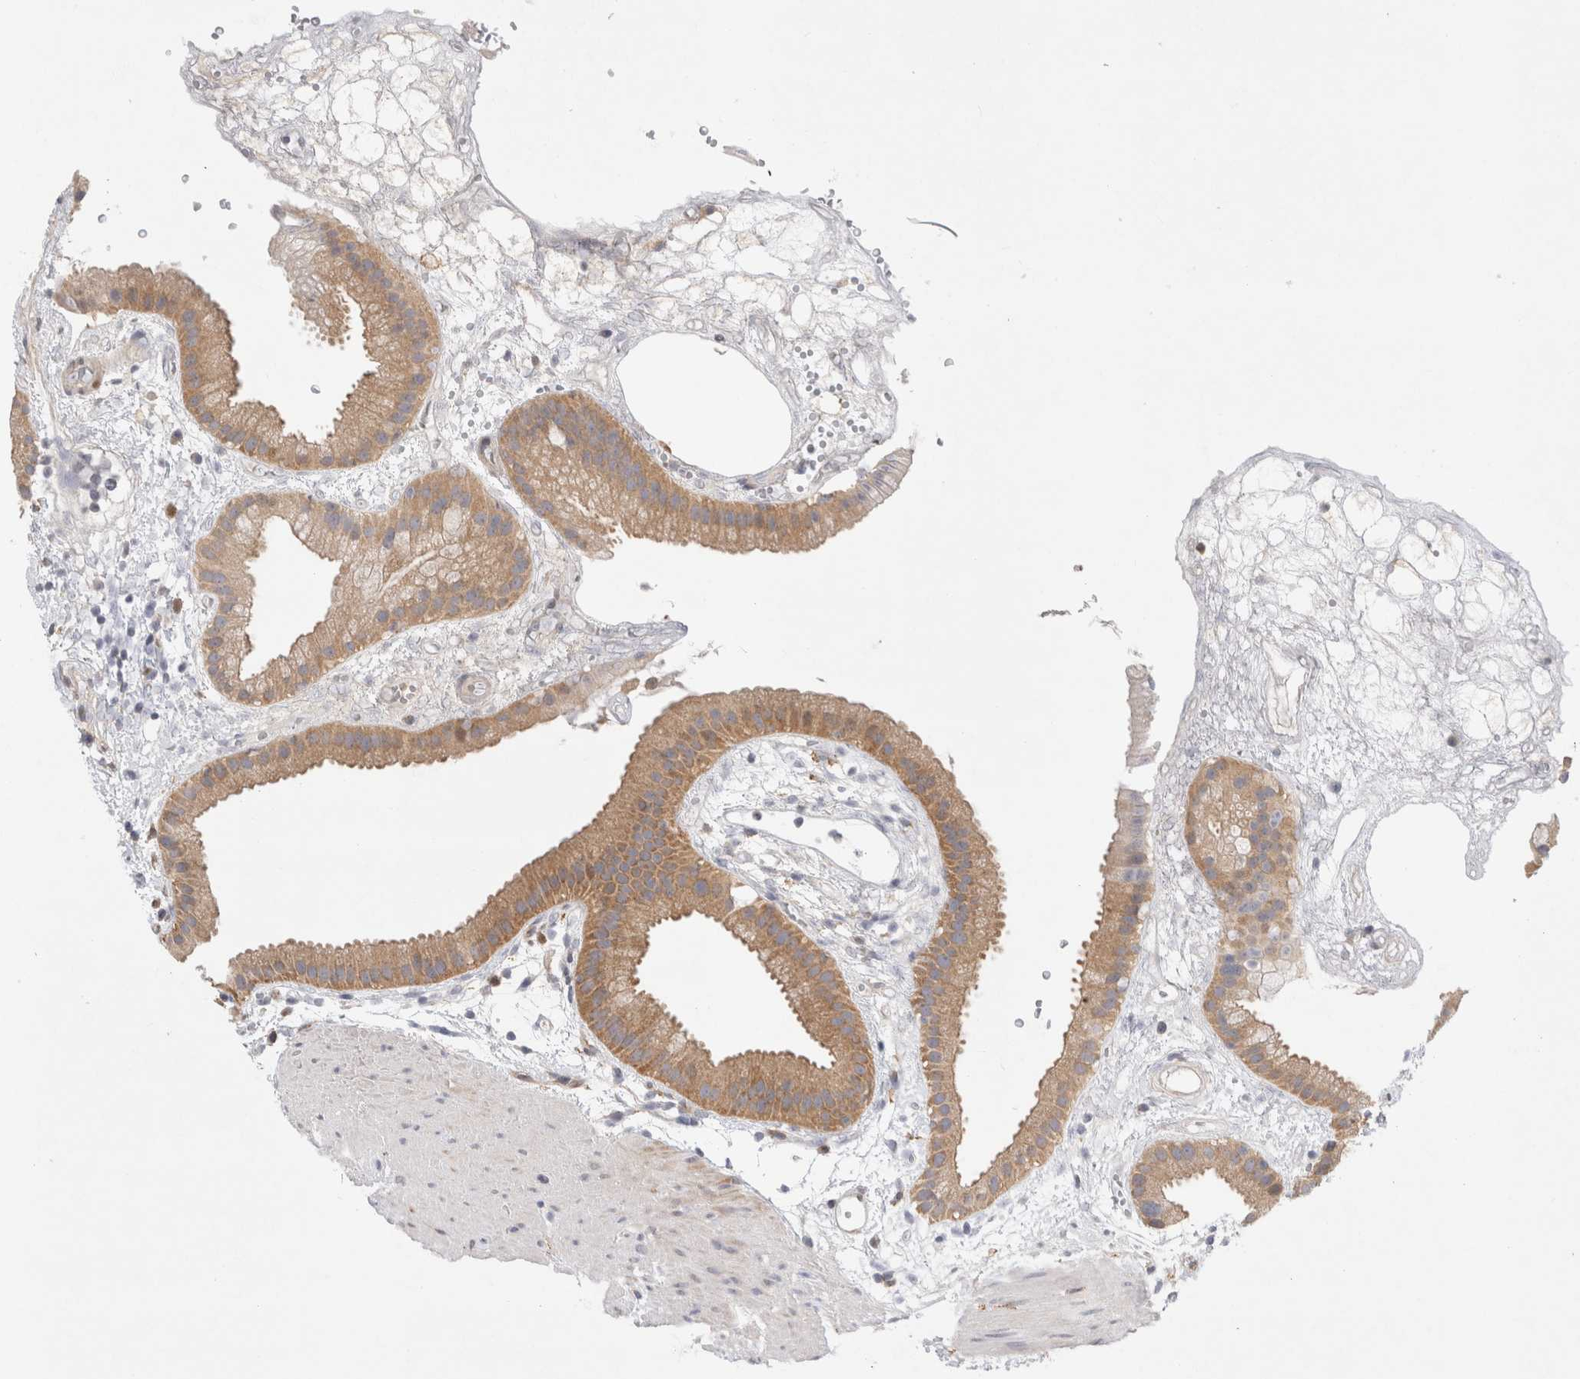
{"staining": {"intensity": "moderate", "quantity": ">75%", "location": "cytoplasmic/membranous"}, "tissue": "gallbladder", "cell_type": "Glandular cells", "image_type": "normal", "snomed": [{"axis": "morphology", "description": "Normal tissue, NOS"}, {"axis": "topography", "description": "Gallbladder"}], "caption": "Protein staining of benign gallbladder reveals moderate cytoplasmic/membranous positivity in about >75% of glandular cells.", "gene": "CDCA7L", "patient": {"sex": "female", "age": 64}}